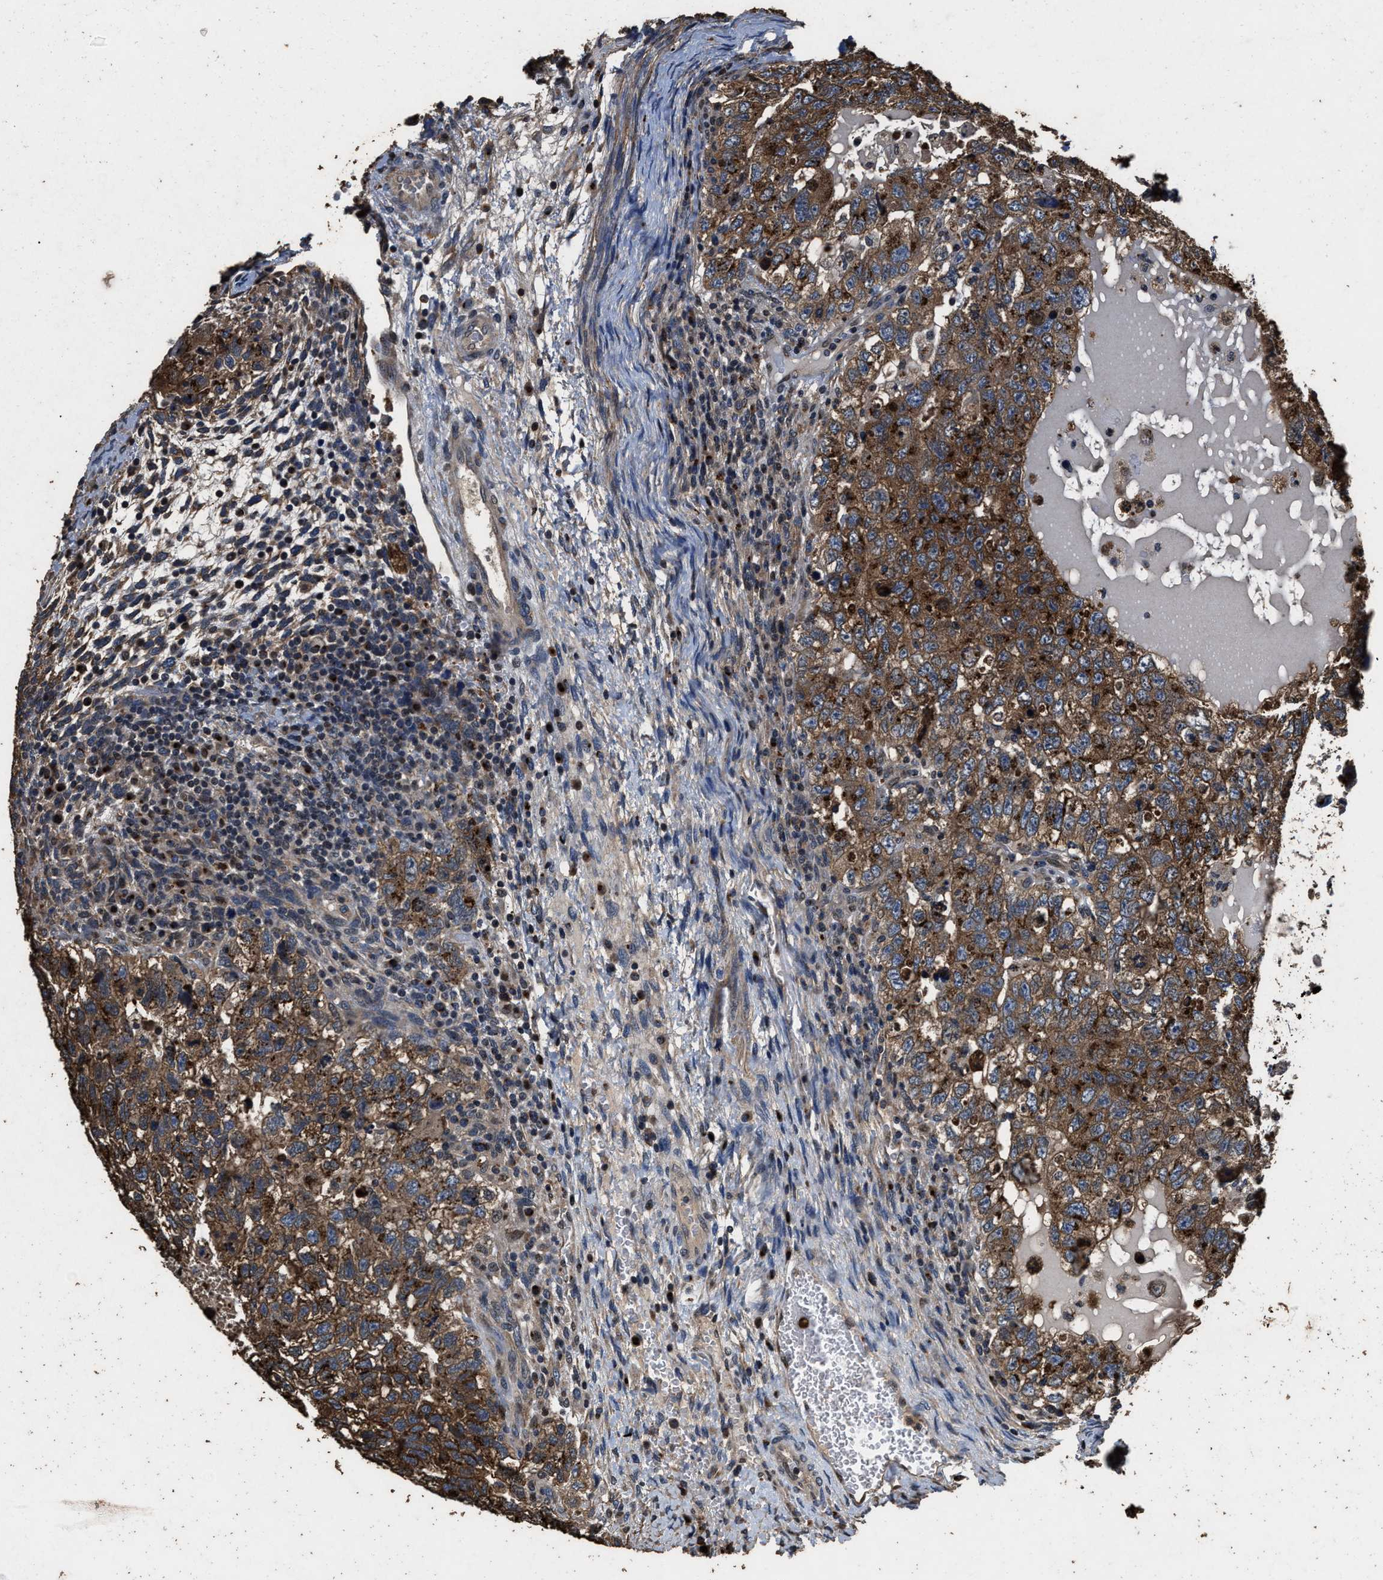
{"staining": {"intensity": "strong", "quantity": ">75%", "location": "cytoplasmic/membranous"}, "tissue": "testis cancer", "cell_type": "Tumor cells", "image_type": "cancer", "snomed": [{"axis": "morphology", "description": "Carcinoma, Embryonal, NOS"}, {"axis": "topography", "description": "Testis"}], "caption": "Testis embryonal carcinoma tissue exhibits strong cytoplasmic/membranous staining in approximately >75% of tumor cells, visualized by immunohistochemistry.", "gene": "TPST2", "patient": {"sex": "male", "age": 36}}